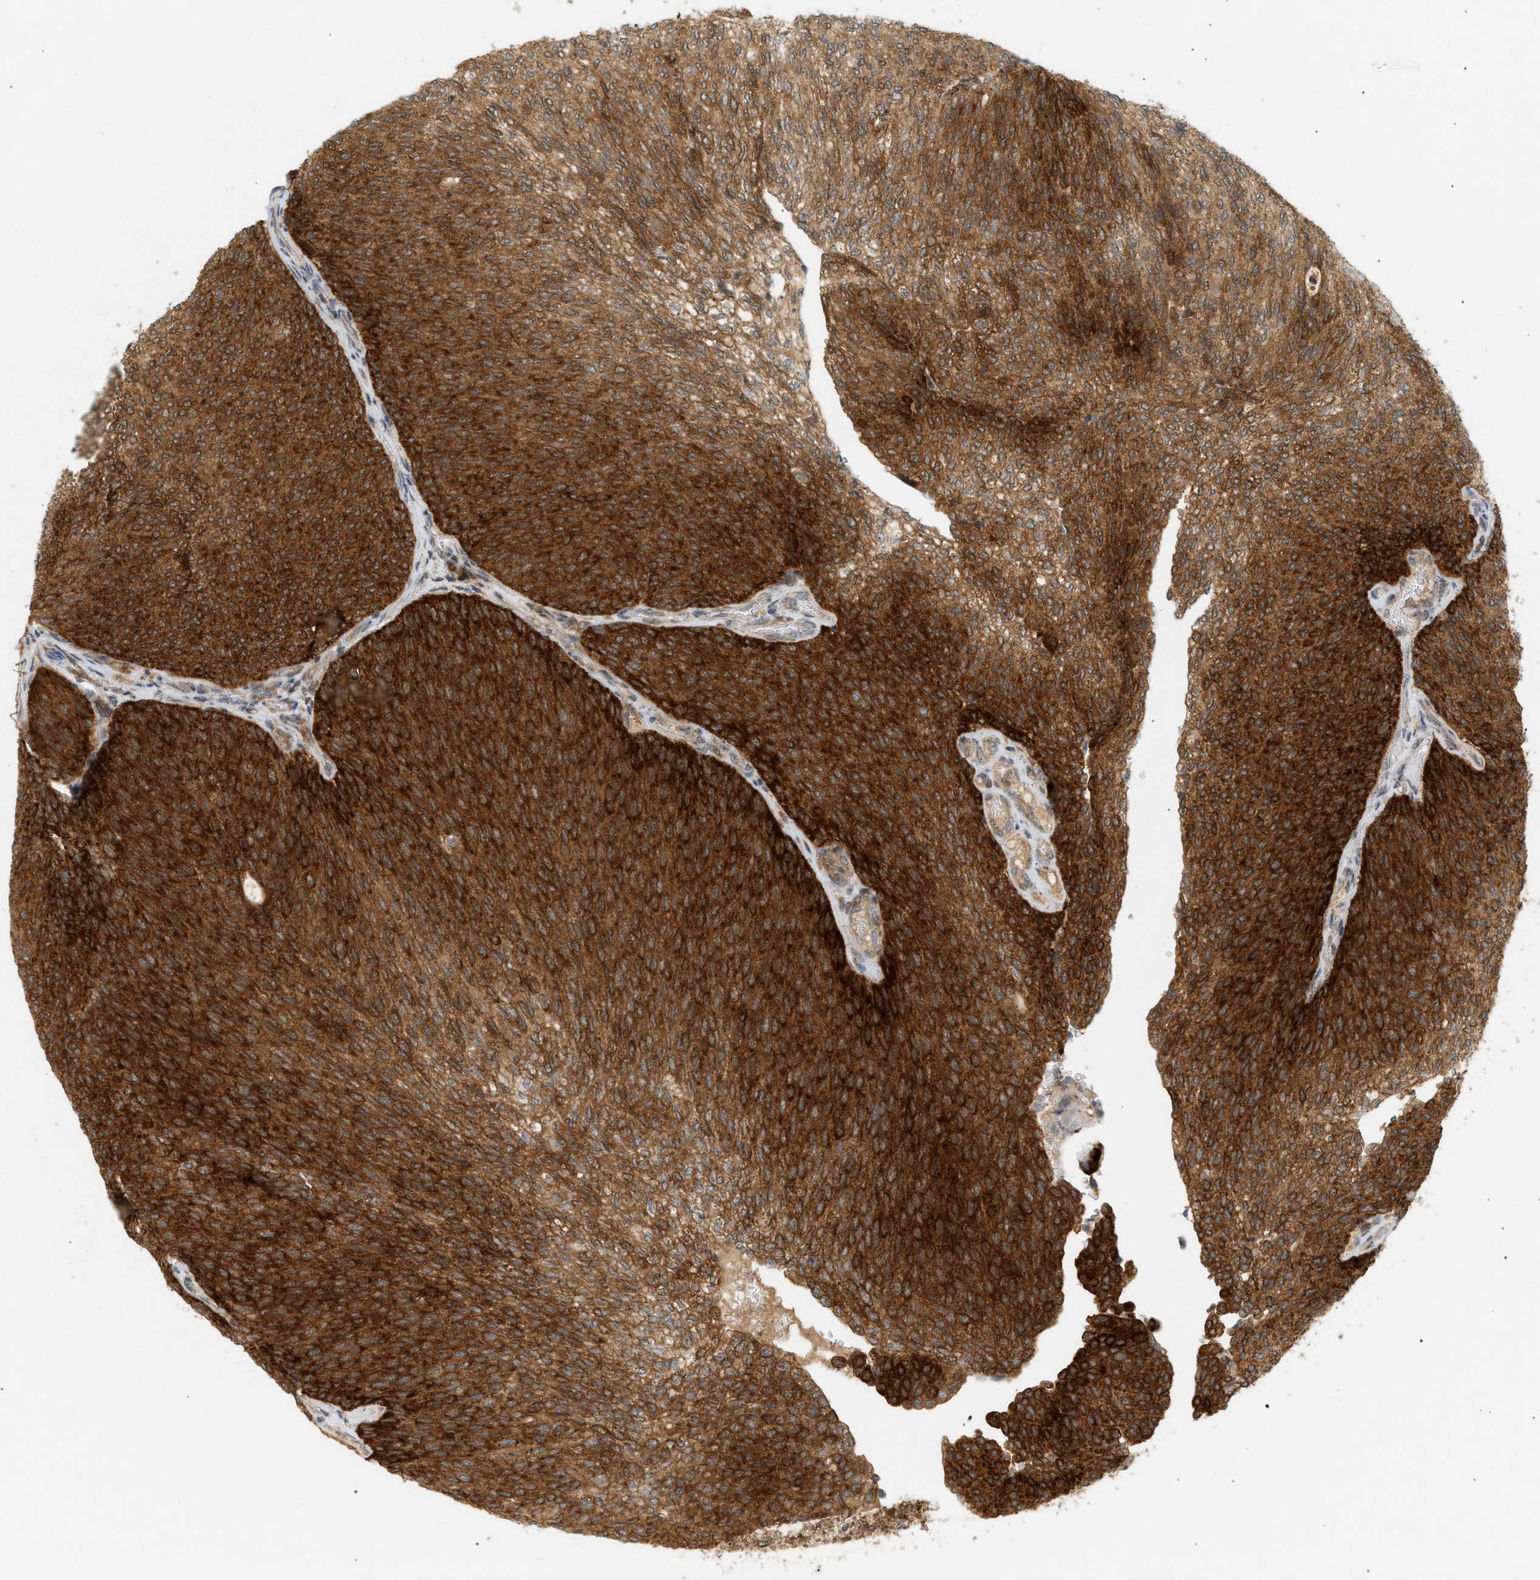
{"staining": {"intensity": "strong", "quantity": ">75%", "location": "cytoplasmic/membranous"}, "tissue": "urothelial cancer", "cell_type": "Tumor cells", "image_type": "cancer", "snomed": [{"axis": "morphology", "description": "Urothelial carcinoma, Low grade"}, {"axis": "topography", "description": "Urinary bladder"}], "caption": "A high-resolution image shows immunohistochemistry (IHC) staining of urothelial cancer, which displays strong cytoplasmic/membranous expression in approximately >75% of tumor cells. The staining is performed using DAB (3,3'-diaminobenzidine) brown chromogen to label protein expression. The nuclei are counter-stained blue using hematoxylin.", "gene": "SHC1", "patient": {"sex": "female", "age": 79}}